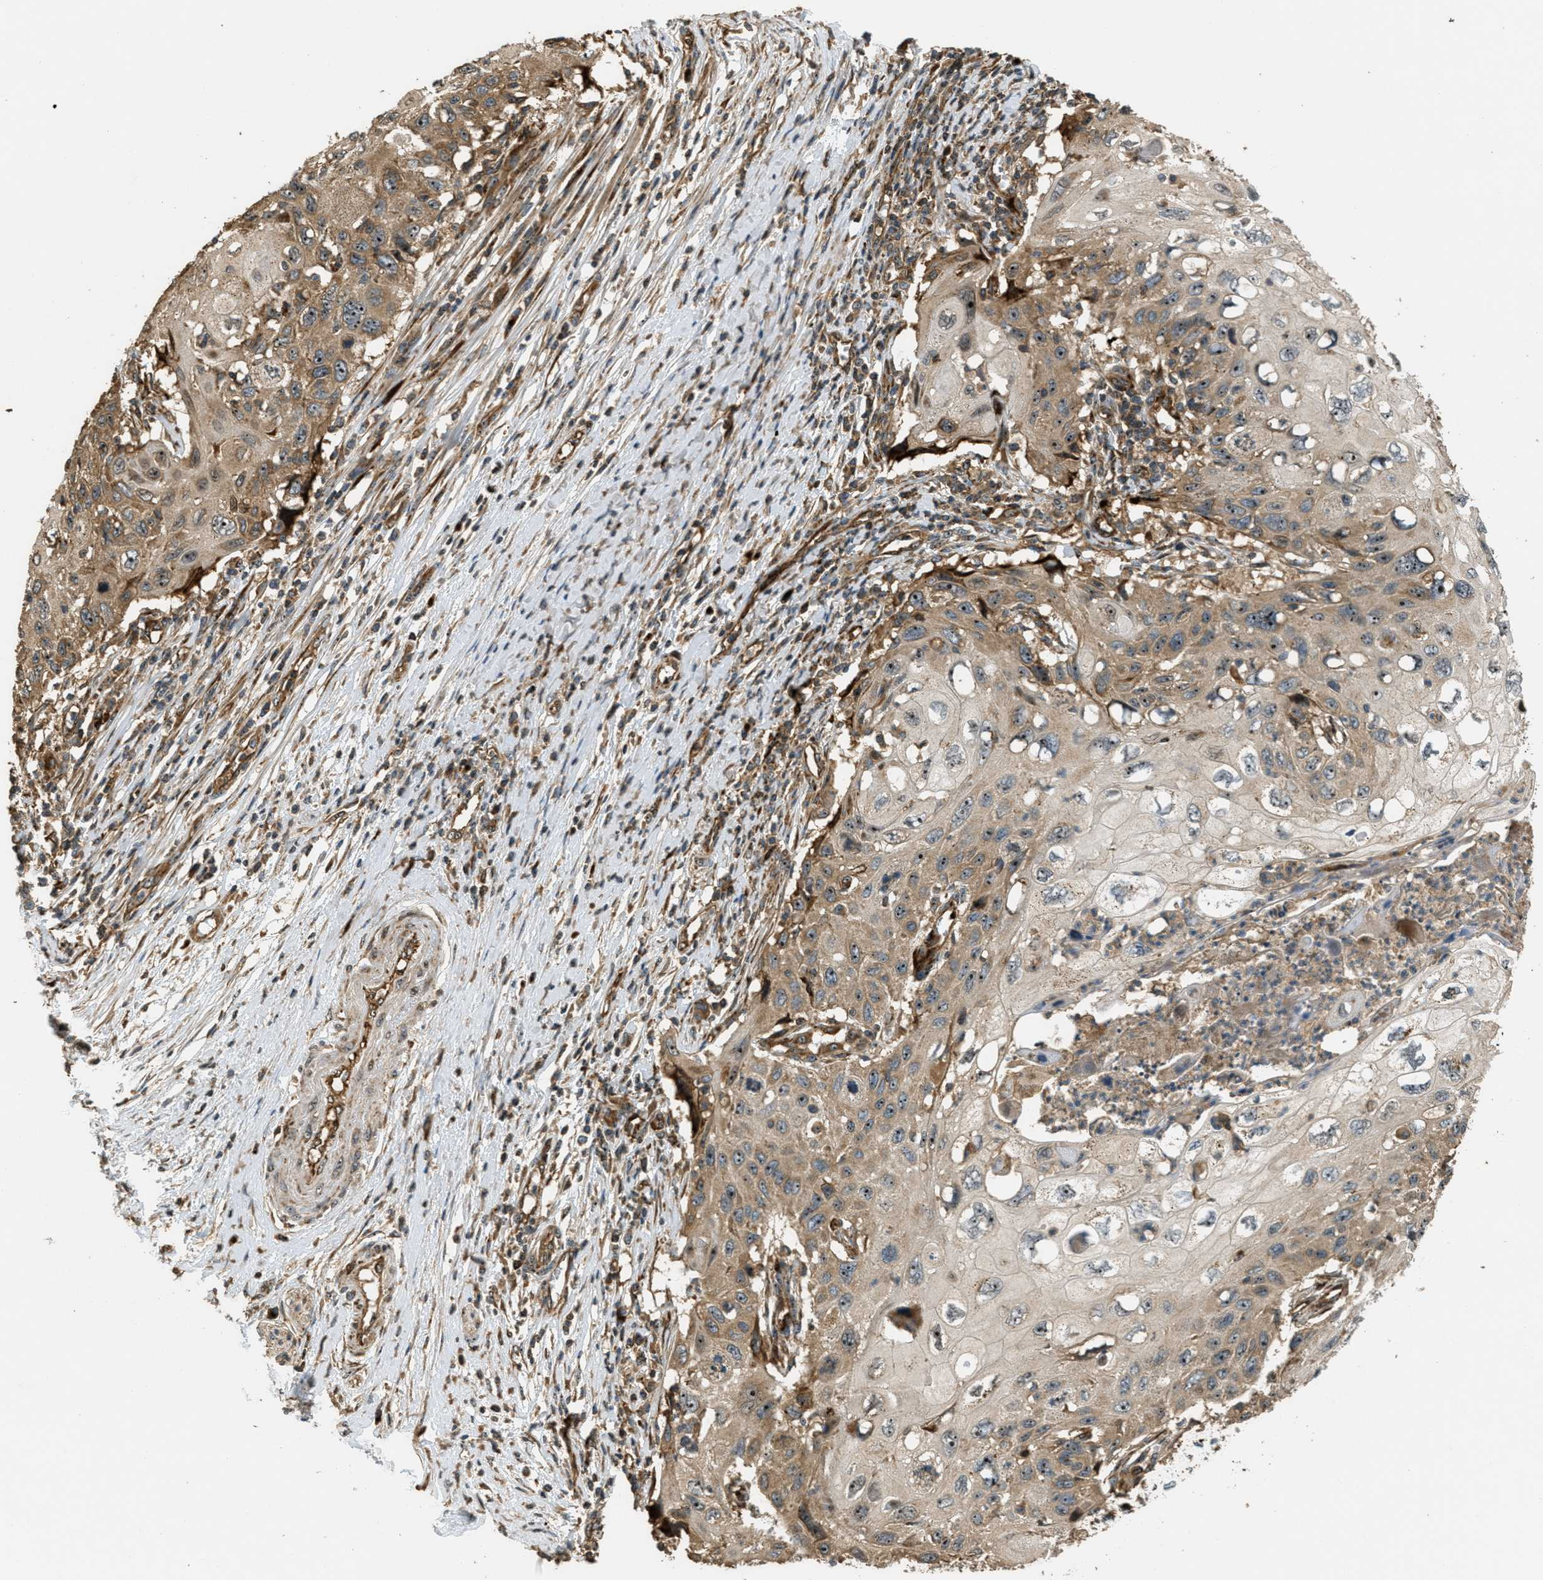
{"staining": {"intensity": "moderate", "quantity": ">75%", "location": "cytoplasmic/membranous,nuclear"}, "tissue": "cervical cancer", "cell_type": "Tumor cells", "image_type": "cancer", "snomed": [{"axis": "morphology", "description": "Squamous cell carcinoma, NOS"}, {"axis": "topography", "description": "Cervix"}], "caption": "Brown immunohistochemical staining in human cervical squamous cell carcinoma reveals moderate cytoplasmic/membranous and nuclear expression in about >75% of tumor cells.", "gene": "LRP12", "patient": {"sex": "female", "age": 70}}